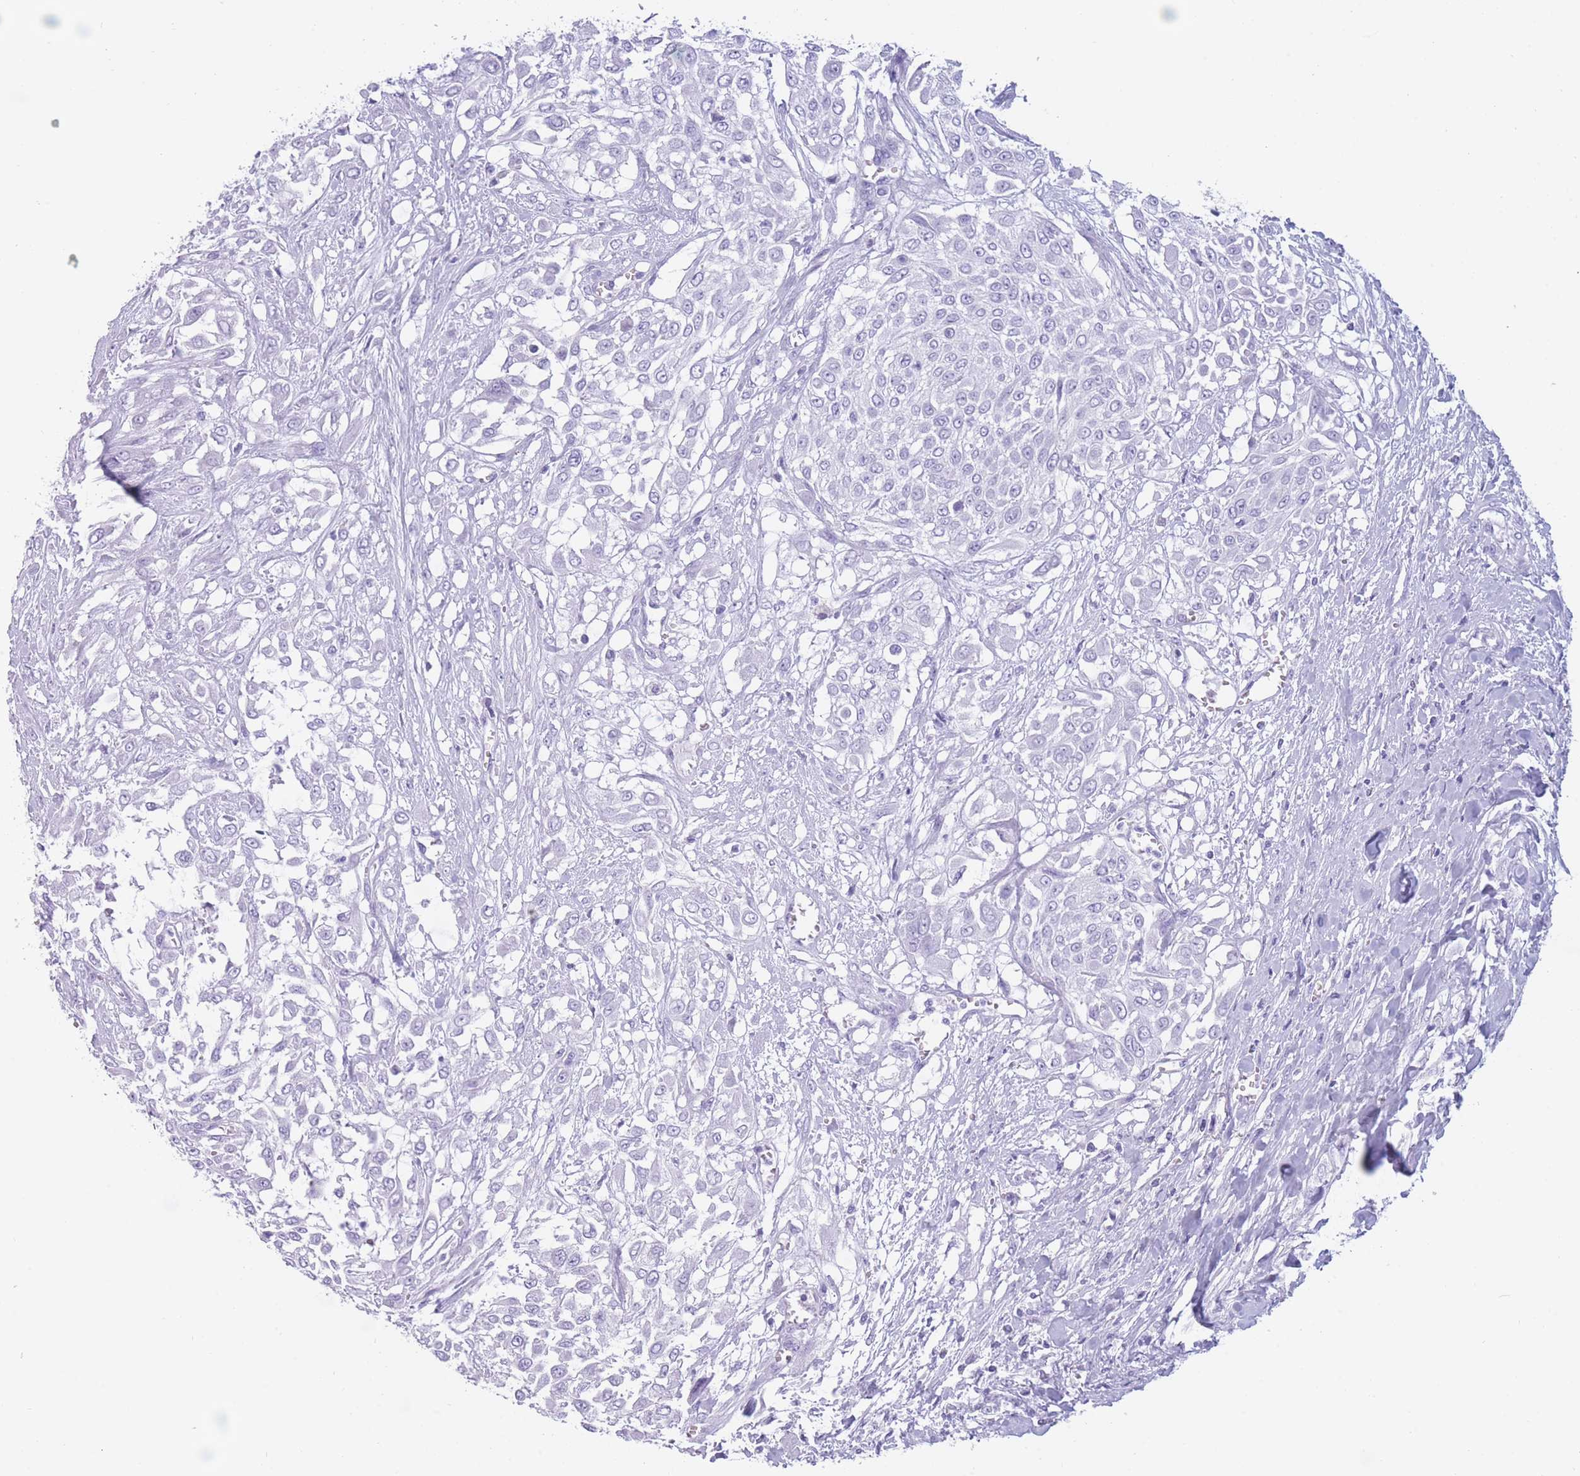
{"staining": {"intensity": "negative", "quantity": "none", "location": "none"}, "tissue": "urothelial cancer", "cell_type": "Tumor cells", "image_type": "cancer", "snomed": [{"axis": "morphology", "description": "Urothelial carcinoma, High grade"}, {"axis": "topography", "description": "Urinary bladder"}], "caption": "Tumor cells are negative for protein expression in human urothelial cancer.", "gene": "TNFSF11", "patient": {"sex": "male", "age": 57}}